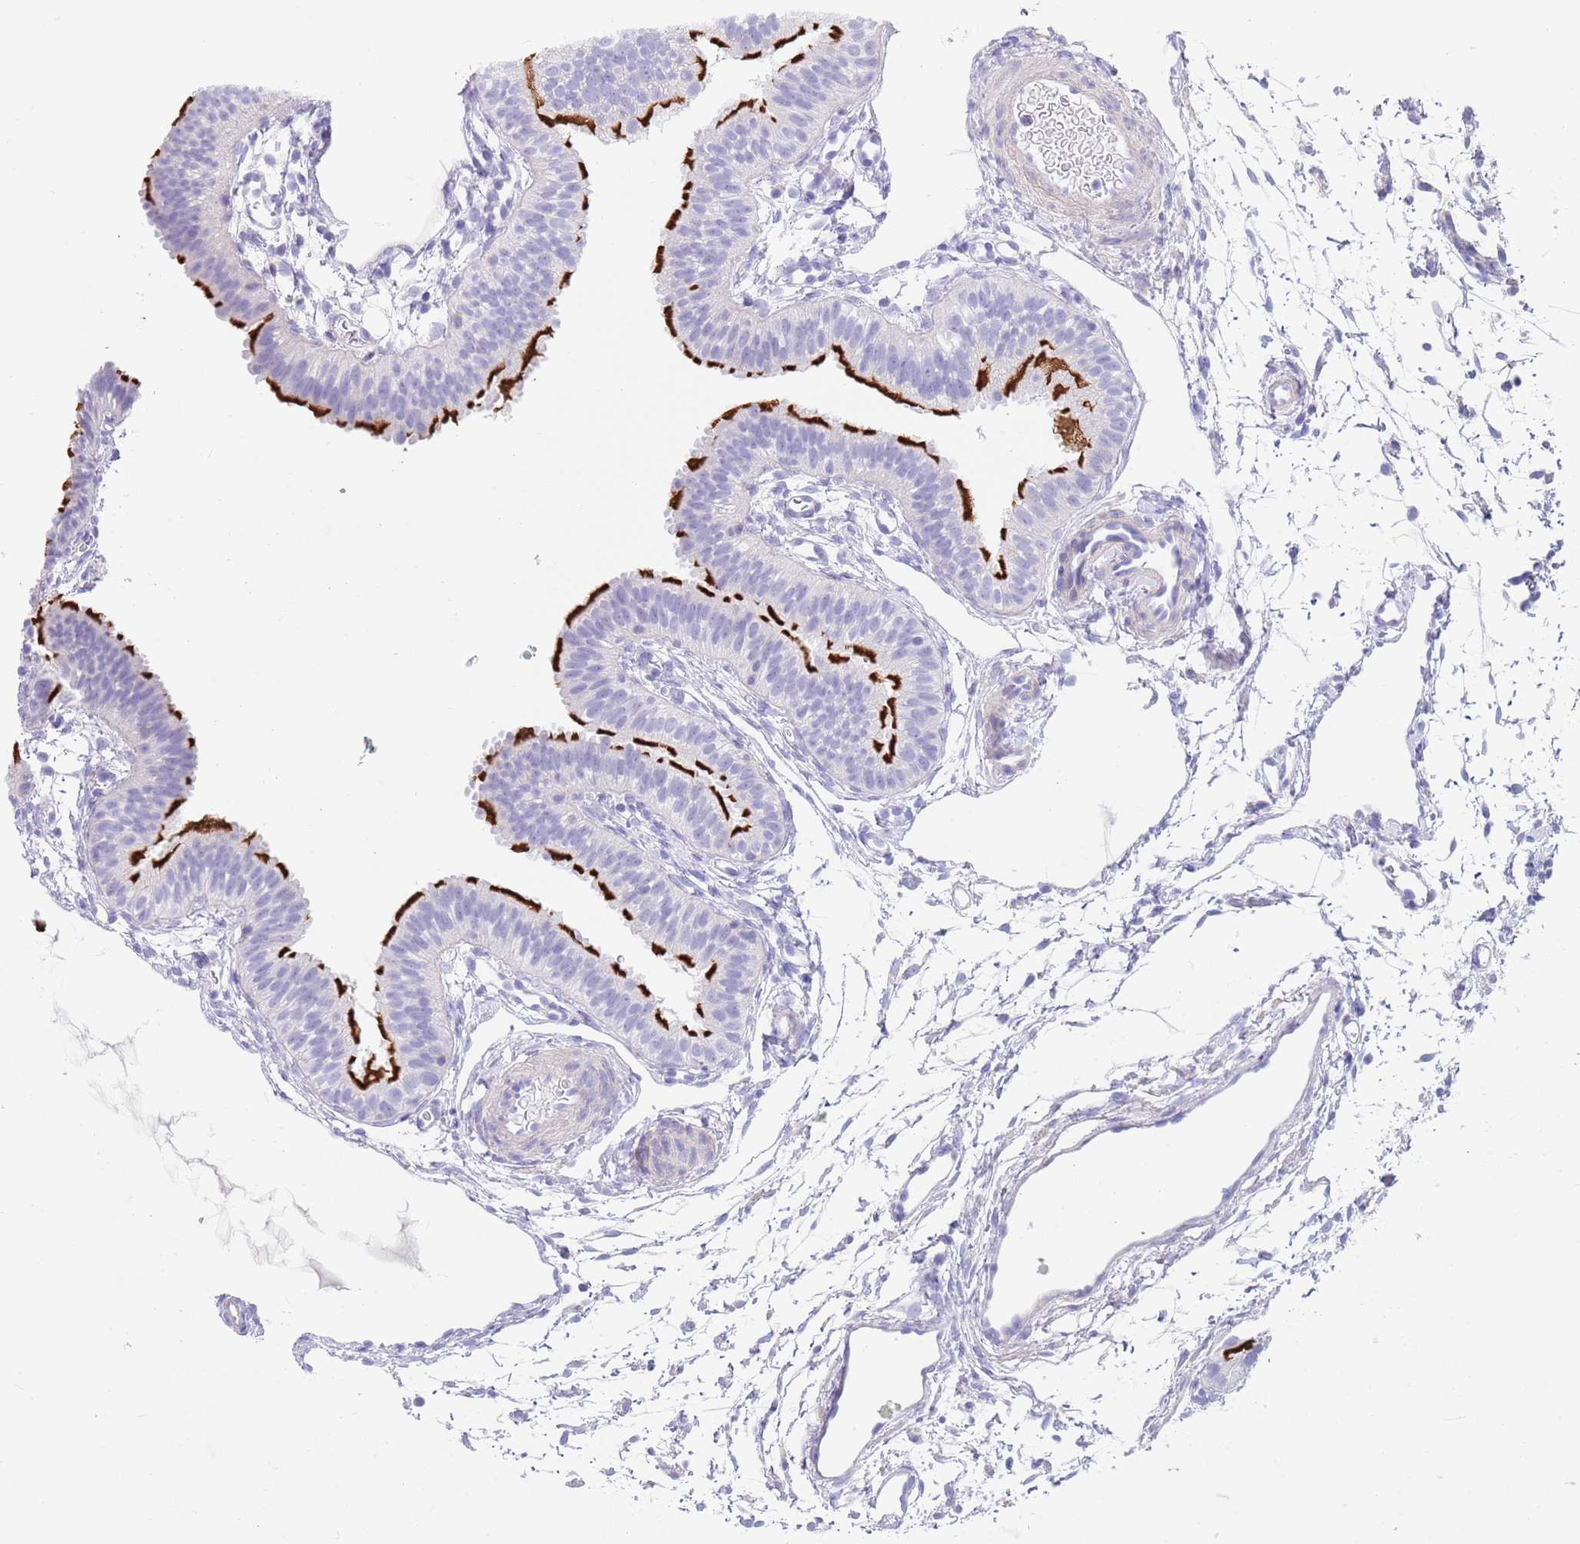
{"staining": {"intensity": "strong", "quantity": "25%-75%", "location": "cytoplasmic/membranous"}, "tissue": "fallopian tube", "cell_type": "Glandular cells", "image_type": "normal", "snomed": [{"axis": "morphology", "description": "Normal tissue, NOS"}, {"axis": "topography", "description": "Fallopian tube"}], "caption": "There is high levels of strong cytoplasmic/membranous positivity in glandular cells of unremarkable fallopian tube, as demonstrated by immunohistochemical staining (brown color).", "gene": "CPXM2", "patient": {"sex": "female", "age": 35}}